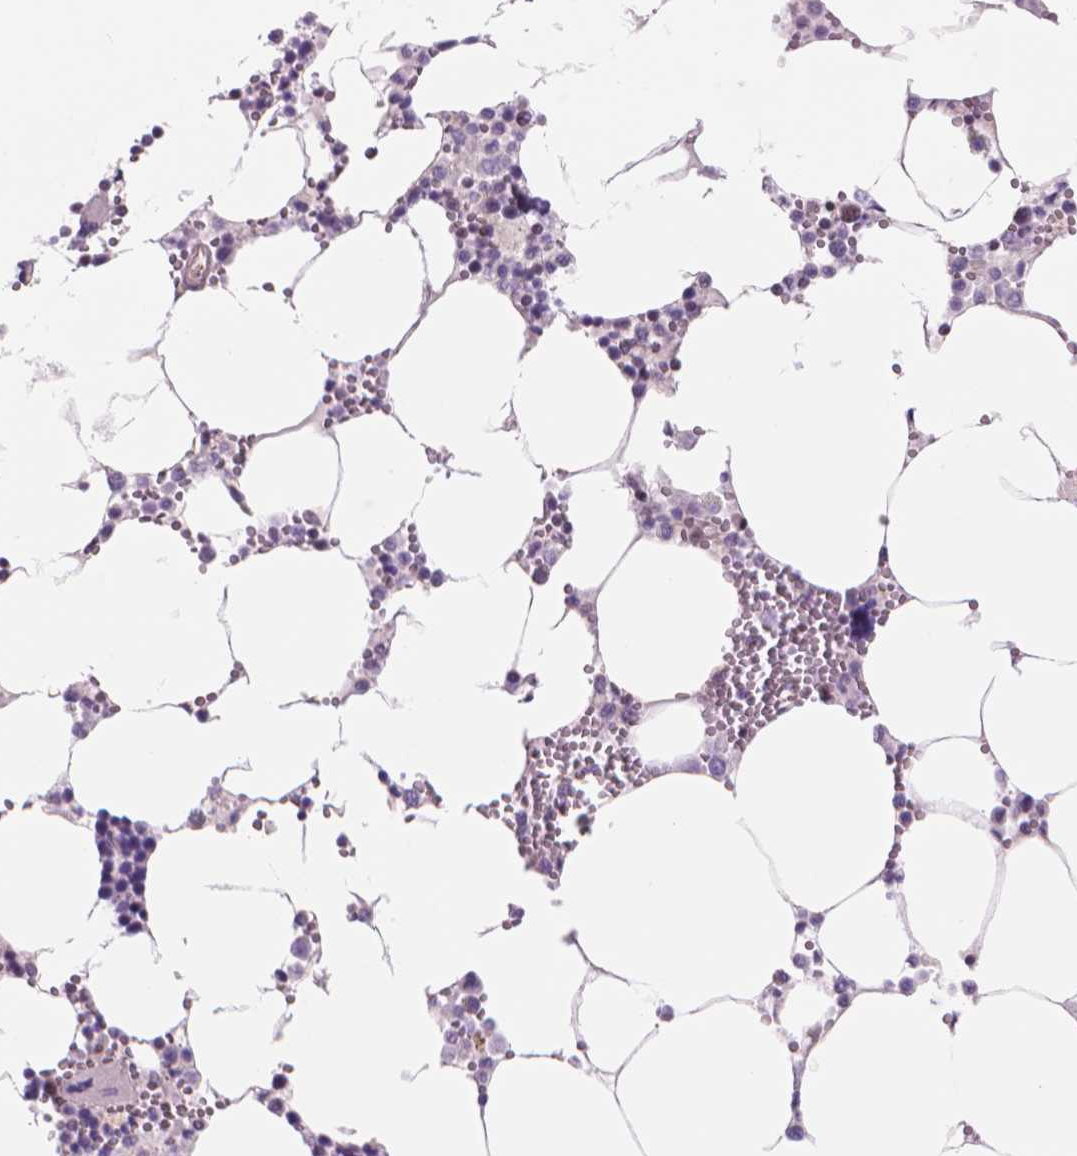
{"staining": {"intensity": "negative", "quantity": "none", "location": "none"}, "tissue": "bone marrow", "cell_type": "Hematopoietic cells", "image_type": "normal", "snomed": [{"axis": "morphology", "description": "Normal tissue, NOS"}, {"axis": "topography", "description": "Bone marrow"}], "caption": "Human bone marrow stained for a protein using immunohistochemistry (IHC) reveals no staining in hematopoietic cells.", "gene": "POLR3D", "patient": {"sex": "male", "age": 54}}